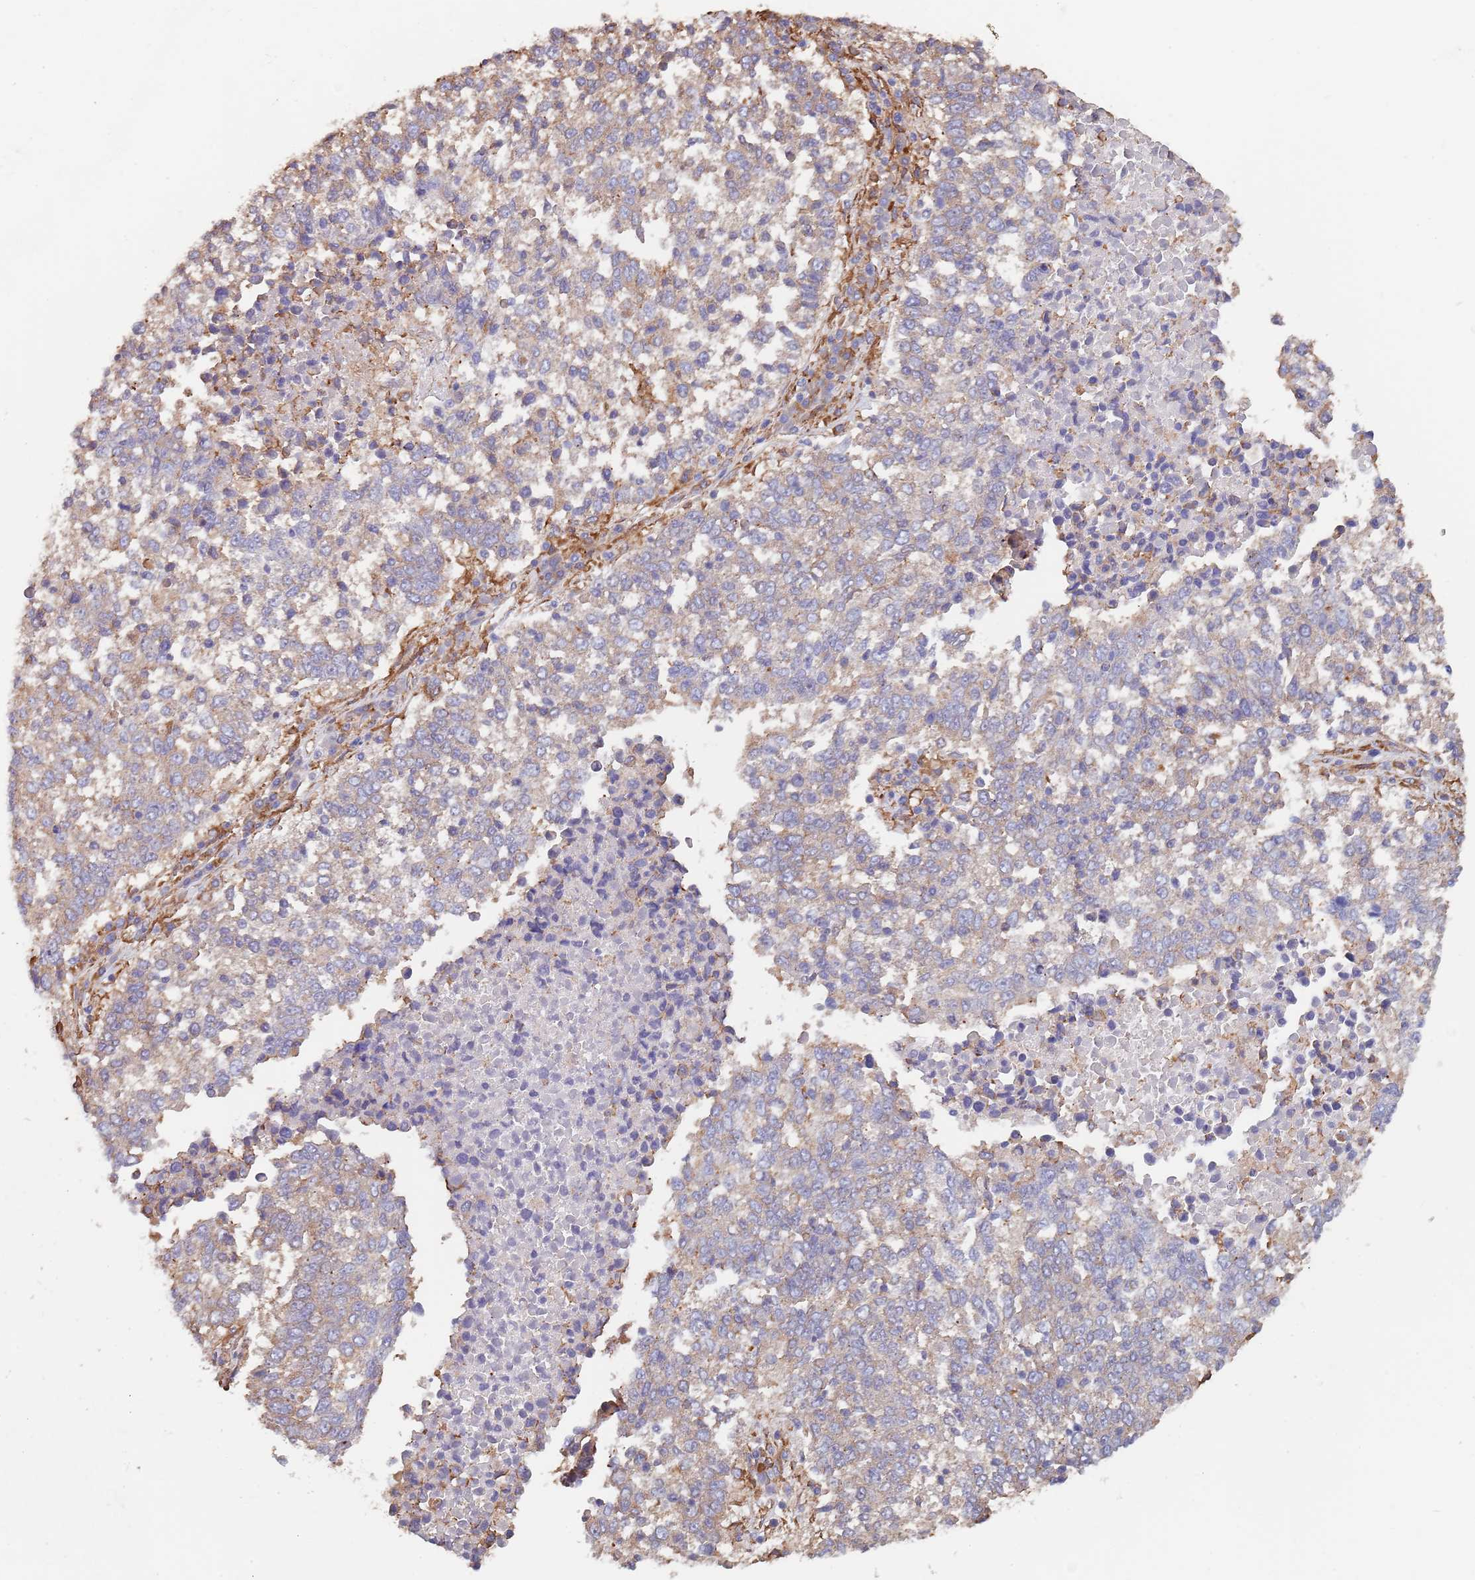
{"staining": {"intensity": "weak", "quantity": "25%-75%", "location": "cytoplasmic/membranous"}, "tissue": "lung cancer", "cell_type": "Tumor cells", "image_type": "cancer", "snomed": [{"axis": "morphology", "description": "Squamous cell carcinoma, NOS"}, {"axis": "topography", "description": "Lung"}], "caption": "Protein staining reveals weak cytoplasmic/membranous staining in about 25%-75% of tumor cells in lung squamous cell carcinoma. The protein is shown in brown color, while the nuclei are stained blue.", "gene": "DCUN1D3", "patient": {"sex": "male", "age": 73}}